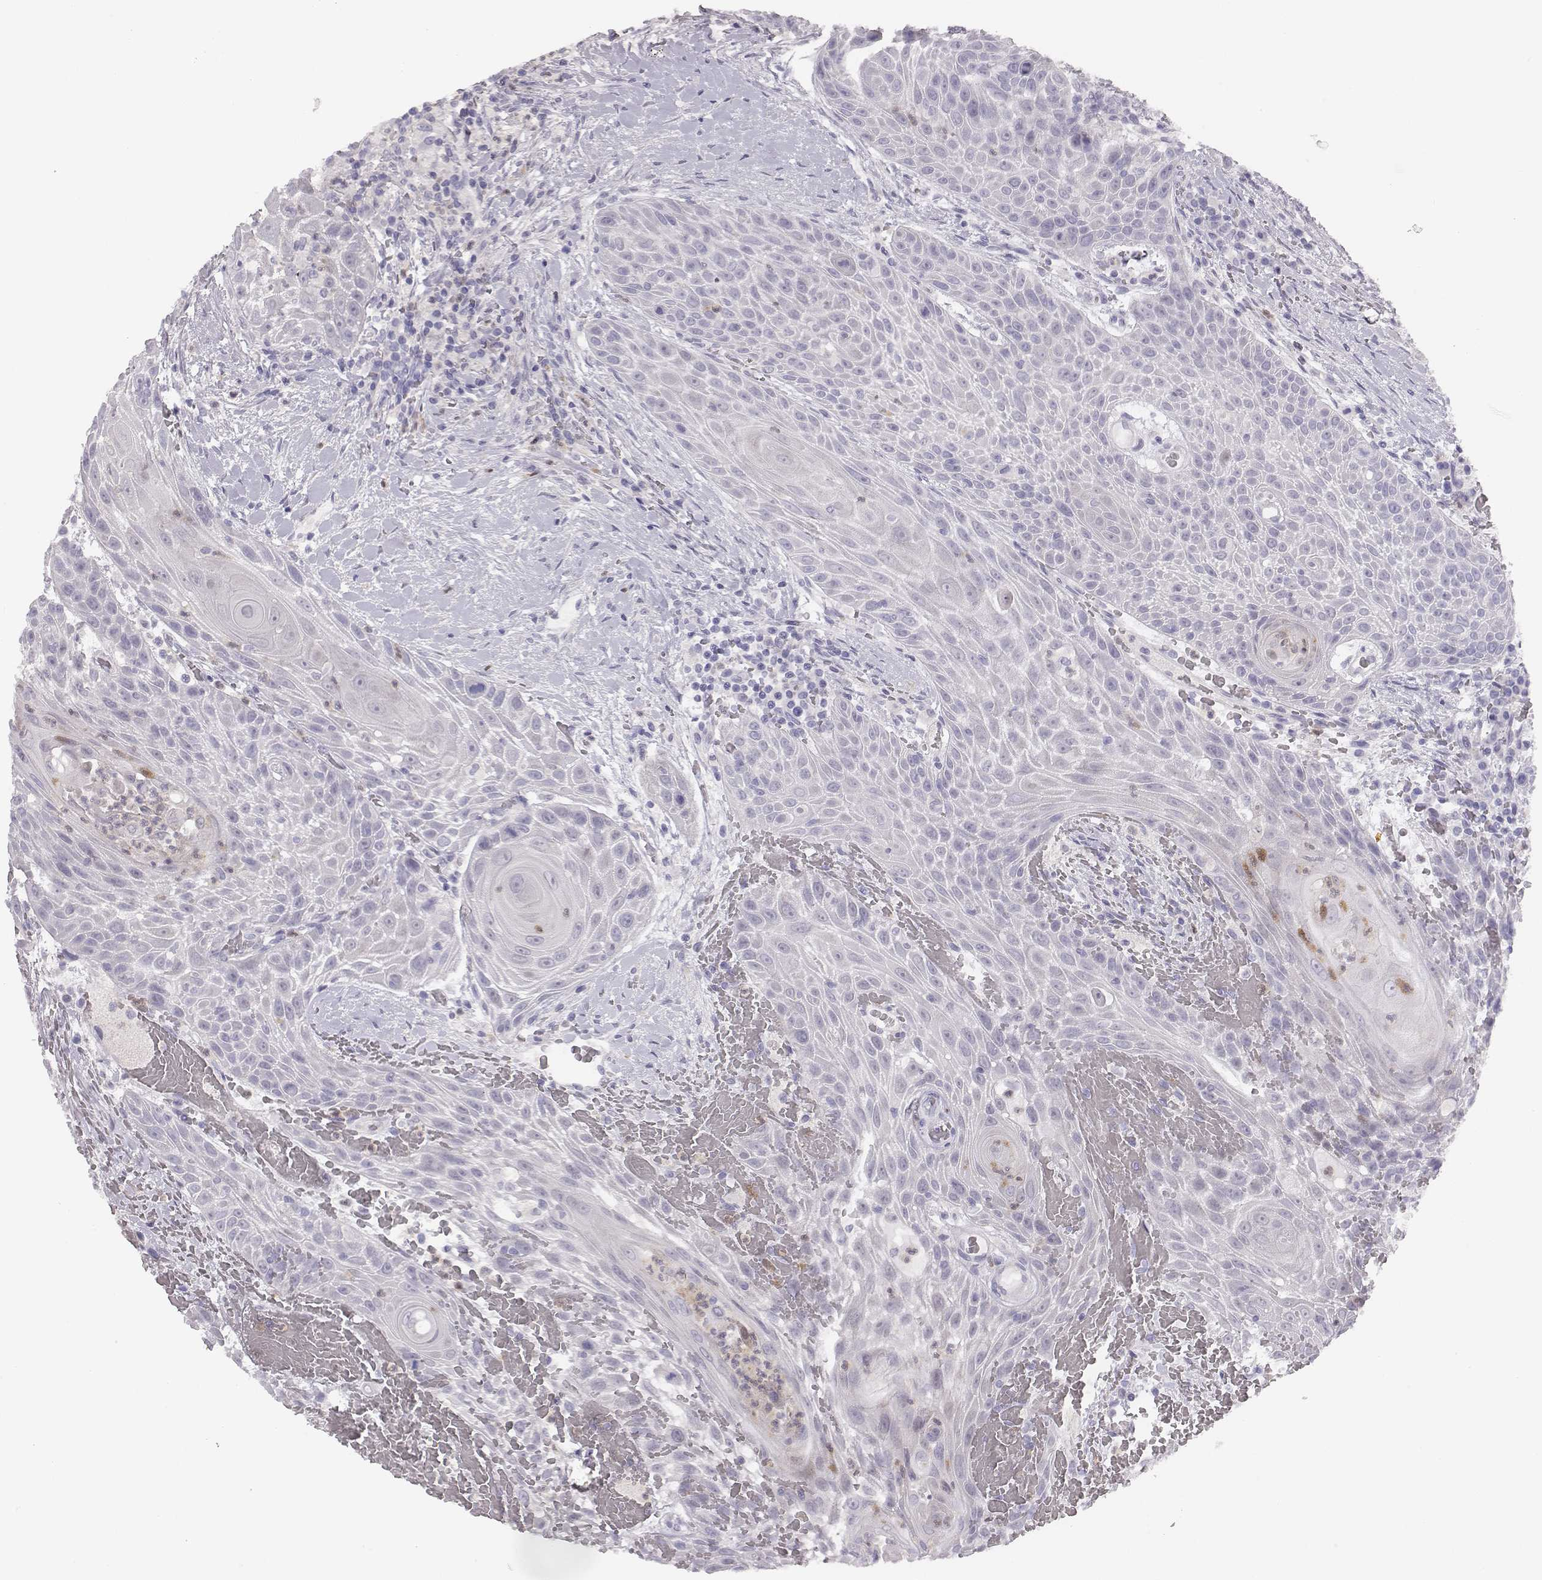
{"staining": {"intensity": "negative", "quantity": "none", "location": "none"}, "tissue": "head and neck cancer", "cell_type": "Tumor cells", "image_type": "cancer", "snomed": [{"axis": "morphology", "description": "Squamous cell carcinoma, NOS"}, {"axis": "topography", "description": "Head-Neck"}], "caption": "Immunohistochemical staining of human head and neck cancer exhibits no significant expression in tumor cells.", "gene": "ADAM7", "patient": {"sex": "male", "age": 69}}